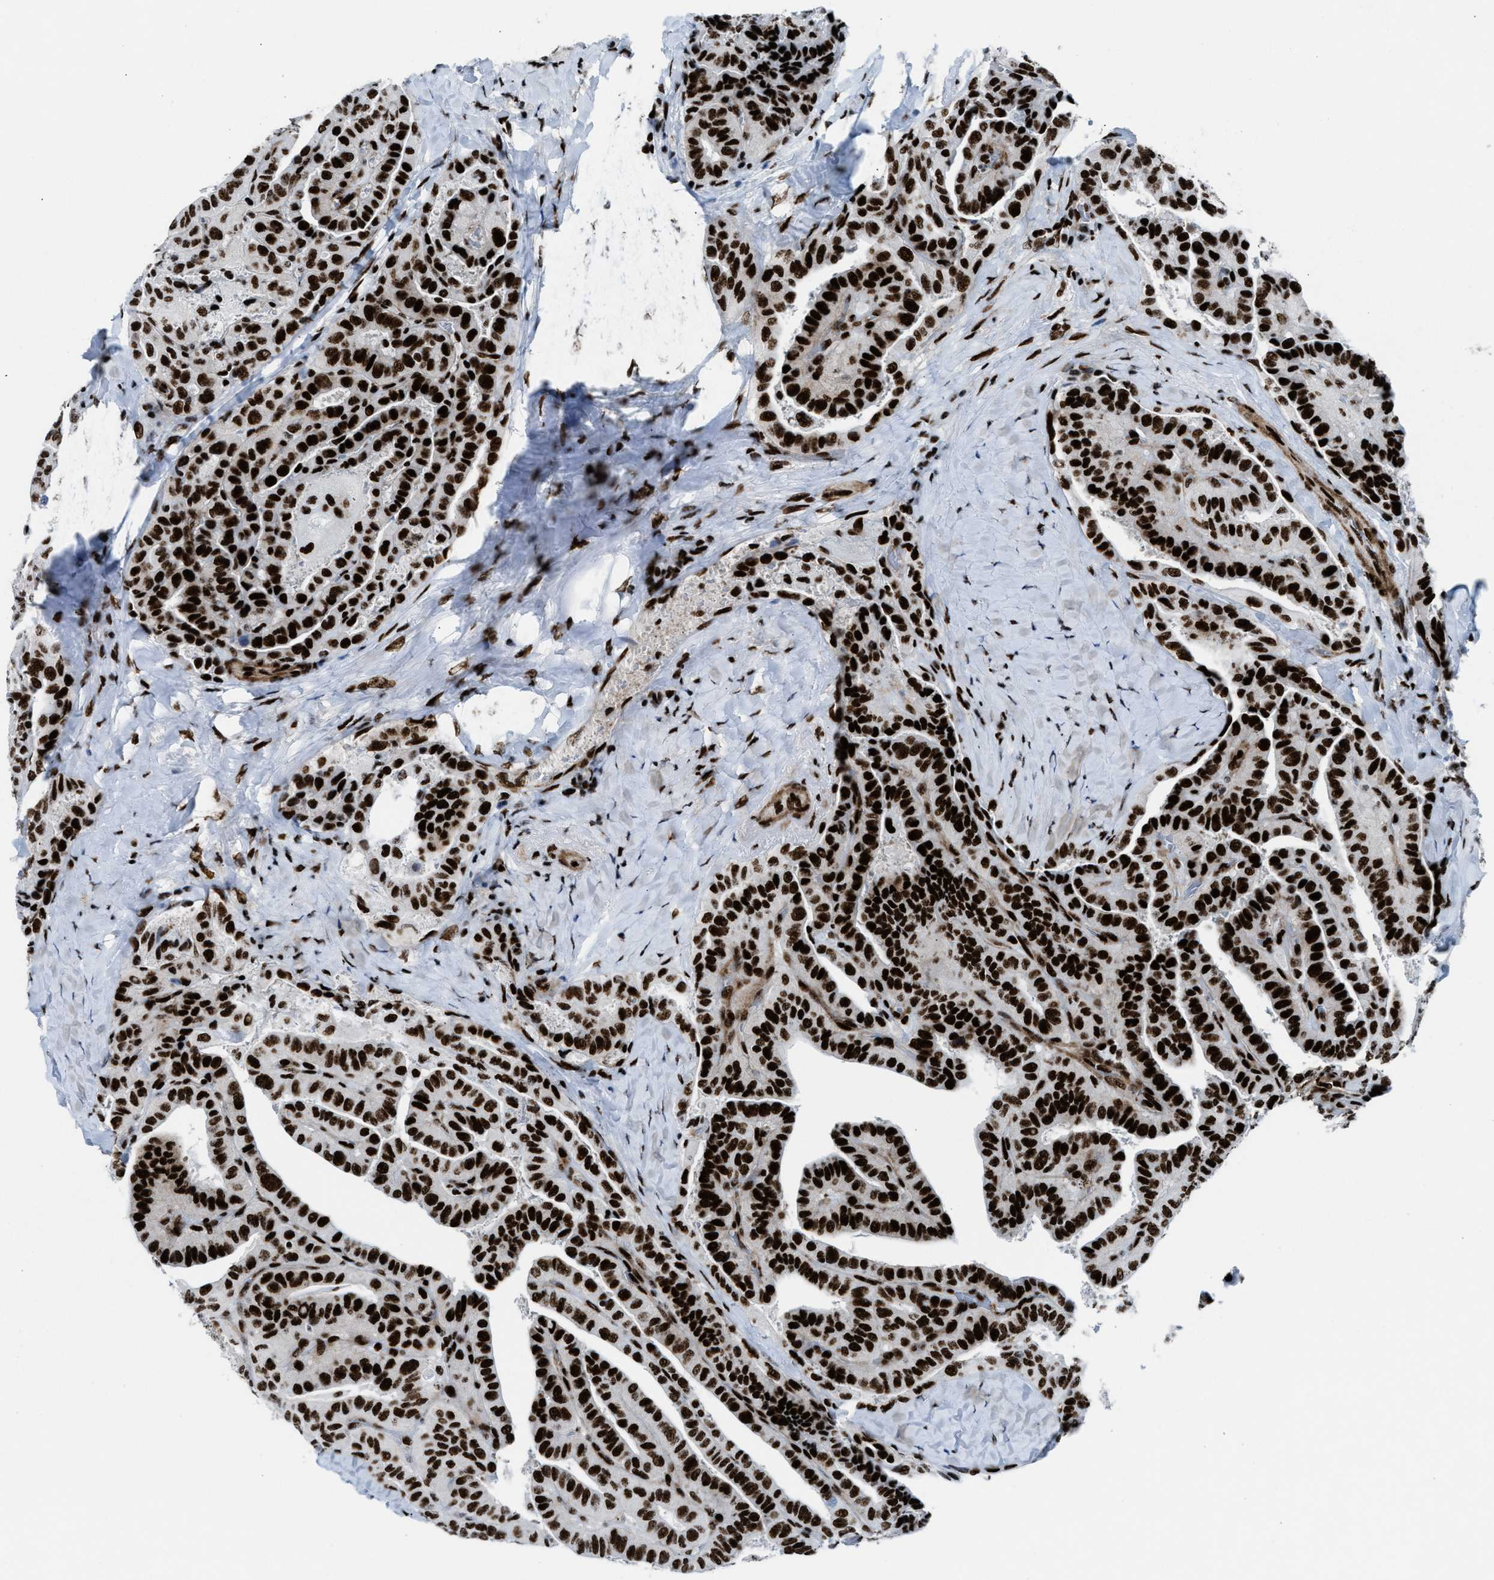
{"staining": {"intensity": "strong", "quantity": ">75%", "location": "nuclear"}, "tissue": "thyroid cancer", "cell_type": "Tumor cells", "image_type": "cancer", "snomed": [{"axis": "morphology", "description": "Papillary adenocarcinoma, NOS"}, {"axis": "topography", "description": "Thyroid gland"}], "caption": "The image reveals a brown stain indicating the presence of a protein in the nuclear of tumor cells in thyroid cancer. Ihc stains the protein of interest in brown and the nuclei are stained blue.", "gene": "NONO", "patient": {"sex": "male", "age": 77}}